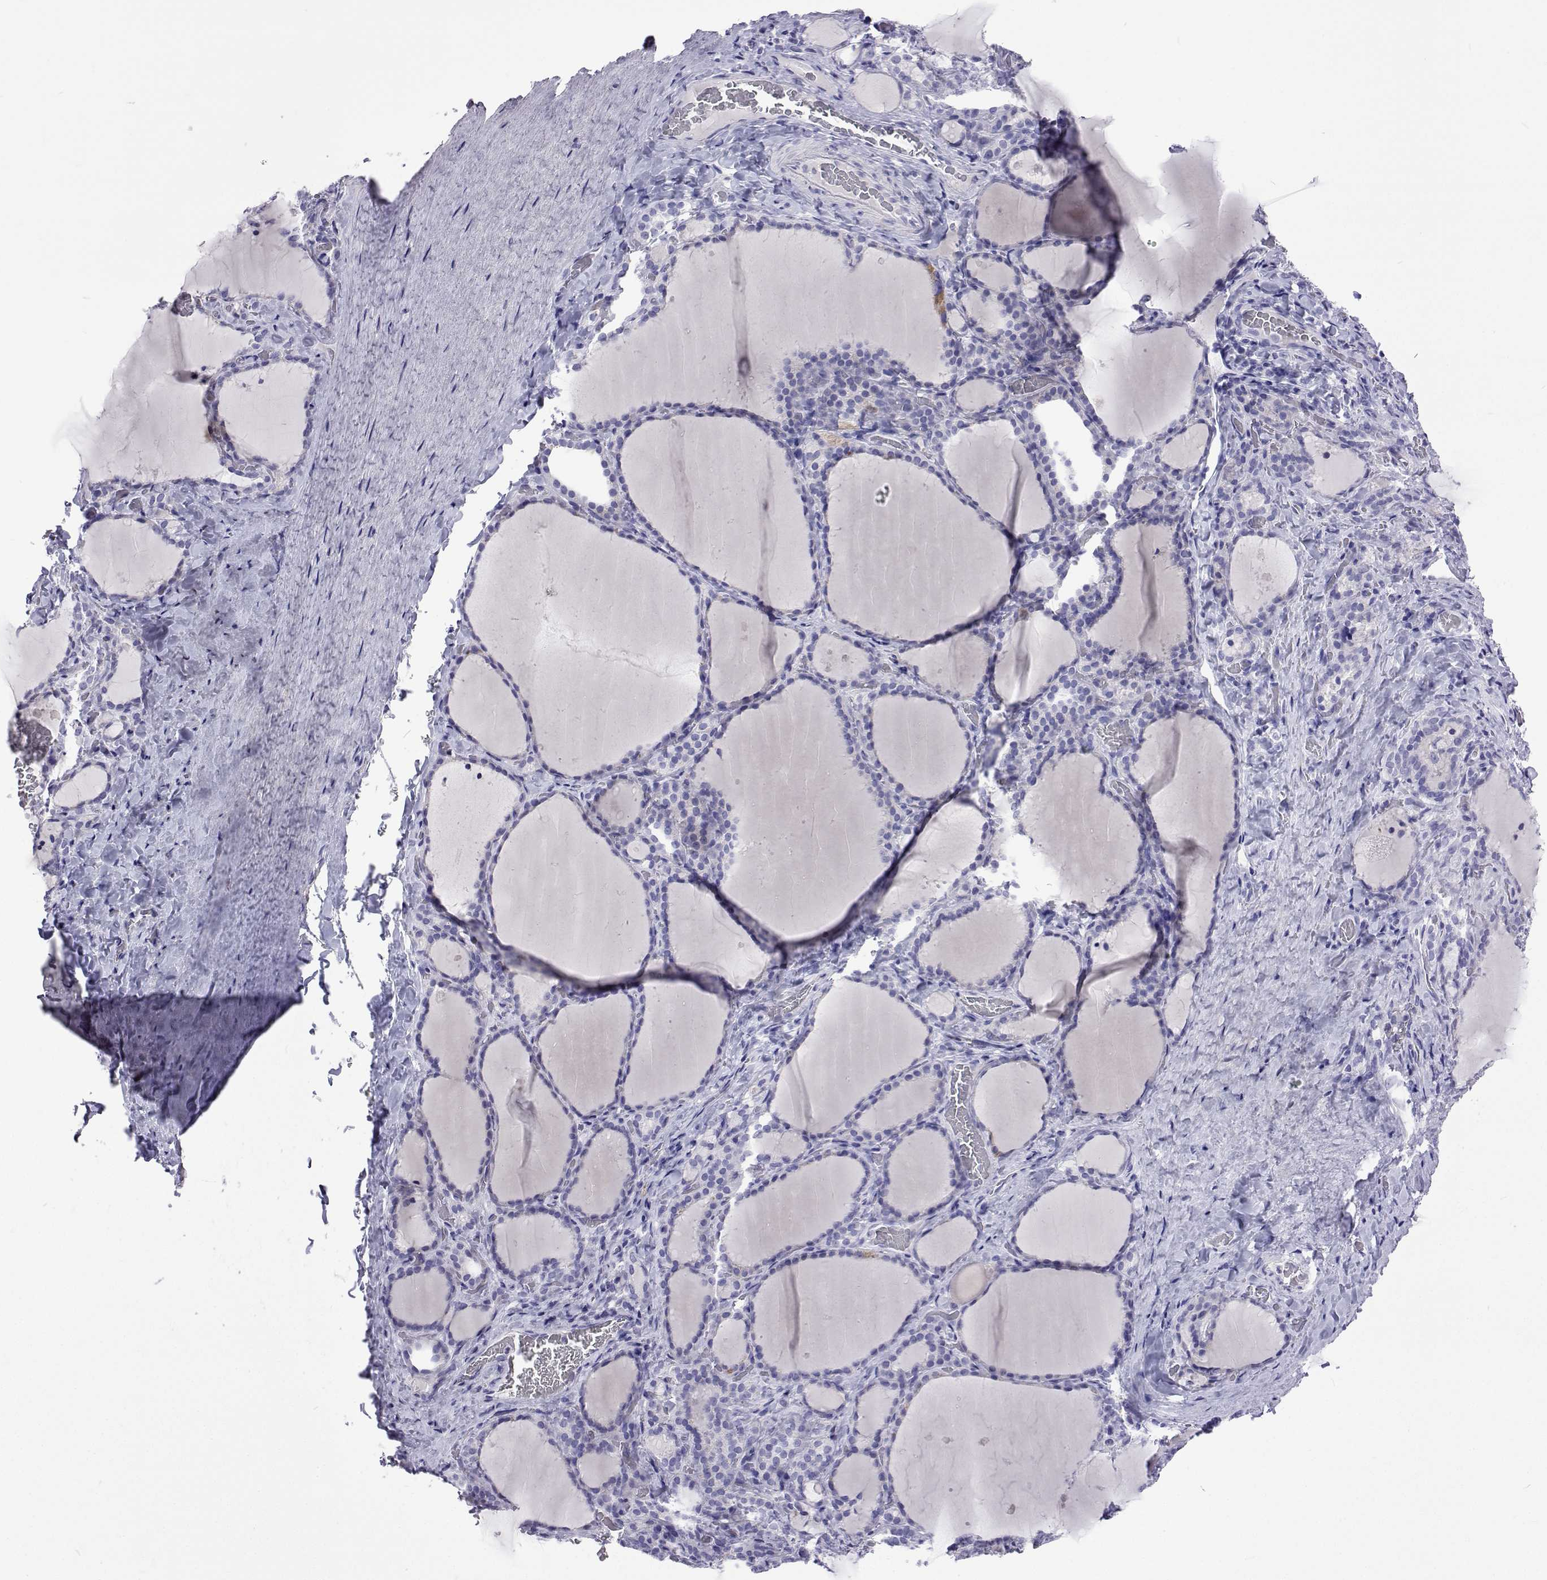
{"staining": {"intensity": "negative", "quantity": "none", "location": "none"}, "tissue": "thyroid gland", "cell_type": "Glandular cells", "image_type": "normal", "snomed": [{"axis": "morphology", "description": "Normal tissue, NOS"}, {"axis": "topography", "description": "Thyroid gland"}], "caption": "Immunohistochemical staining of normal human thyroid gland shows no significant positivity in glandular cells. Nuclei are stained in blue.", "gene": "UMODL1", "patient": {"sex": "female", "age": 22}}